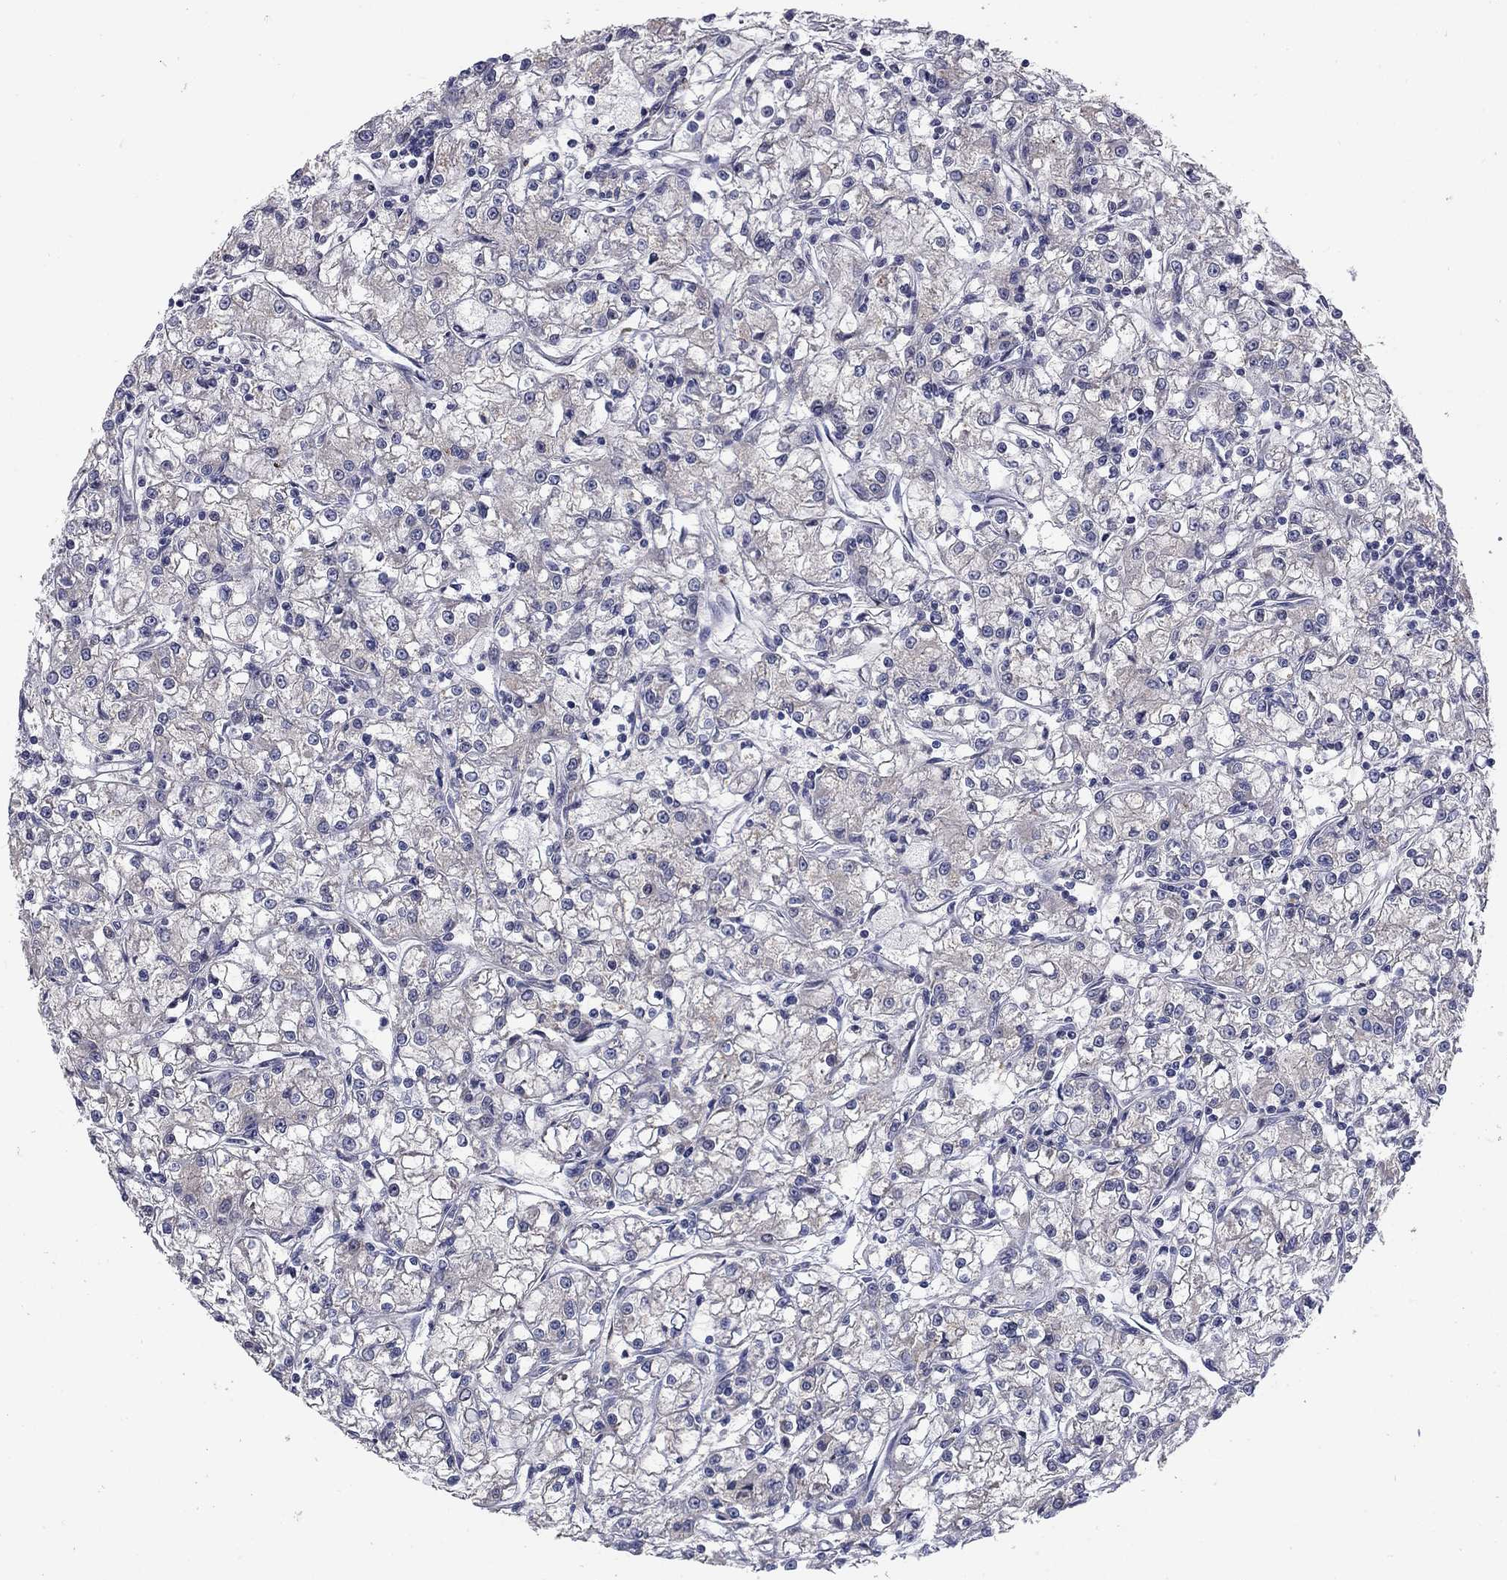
{"staining": {"intensity": "negative", "quantity": "none", "location": "none"}, "tissue": "renal cancer", "cell_type": "Tumor cells", "image_type": "cancer", "snomed": [{"axis": "morphology", "description": "Adenocarcinoma, NOS"}, {"axis": "topography", "description": "Kidney"}], "caption": "Tumor cells are negative for brown protein staining in renal adenocarcinoma.", "gene": "FAM3B", "patient": {"sex": "female", "age": 59}}